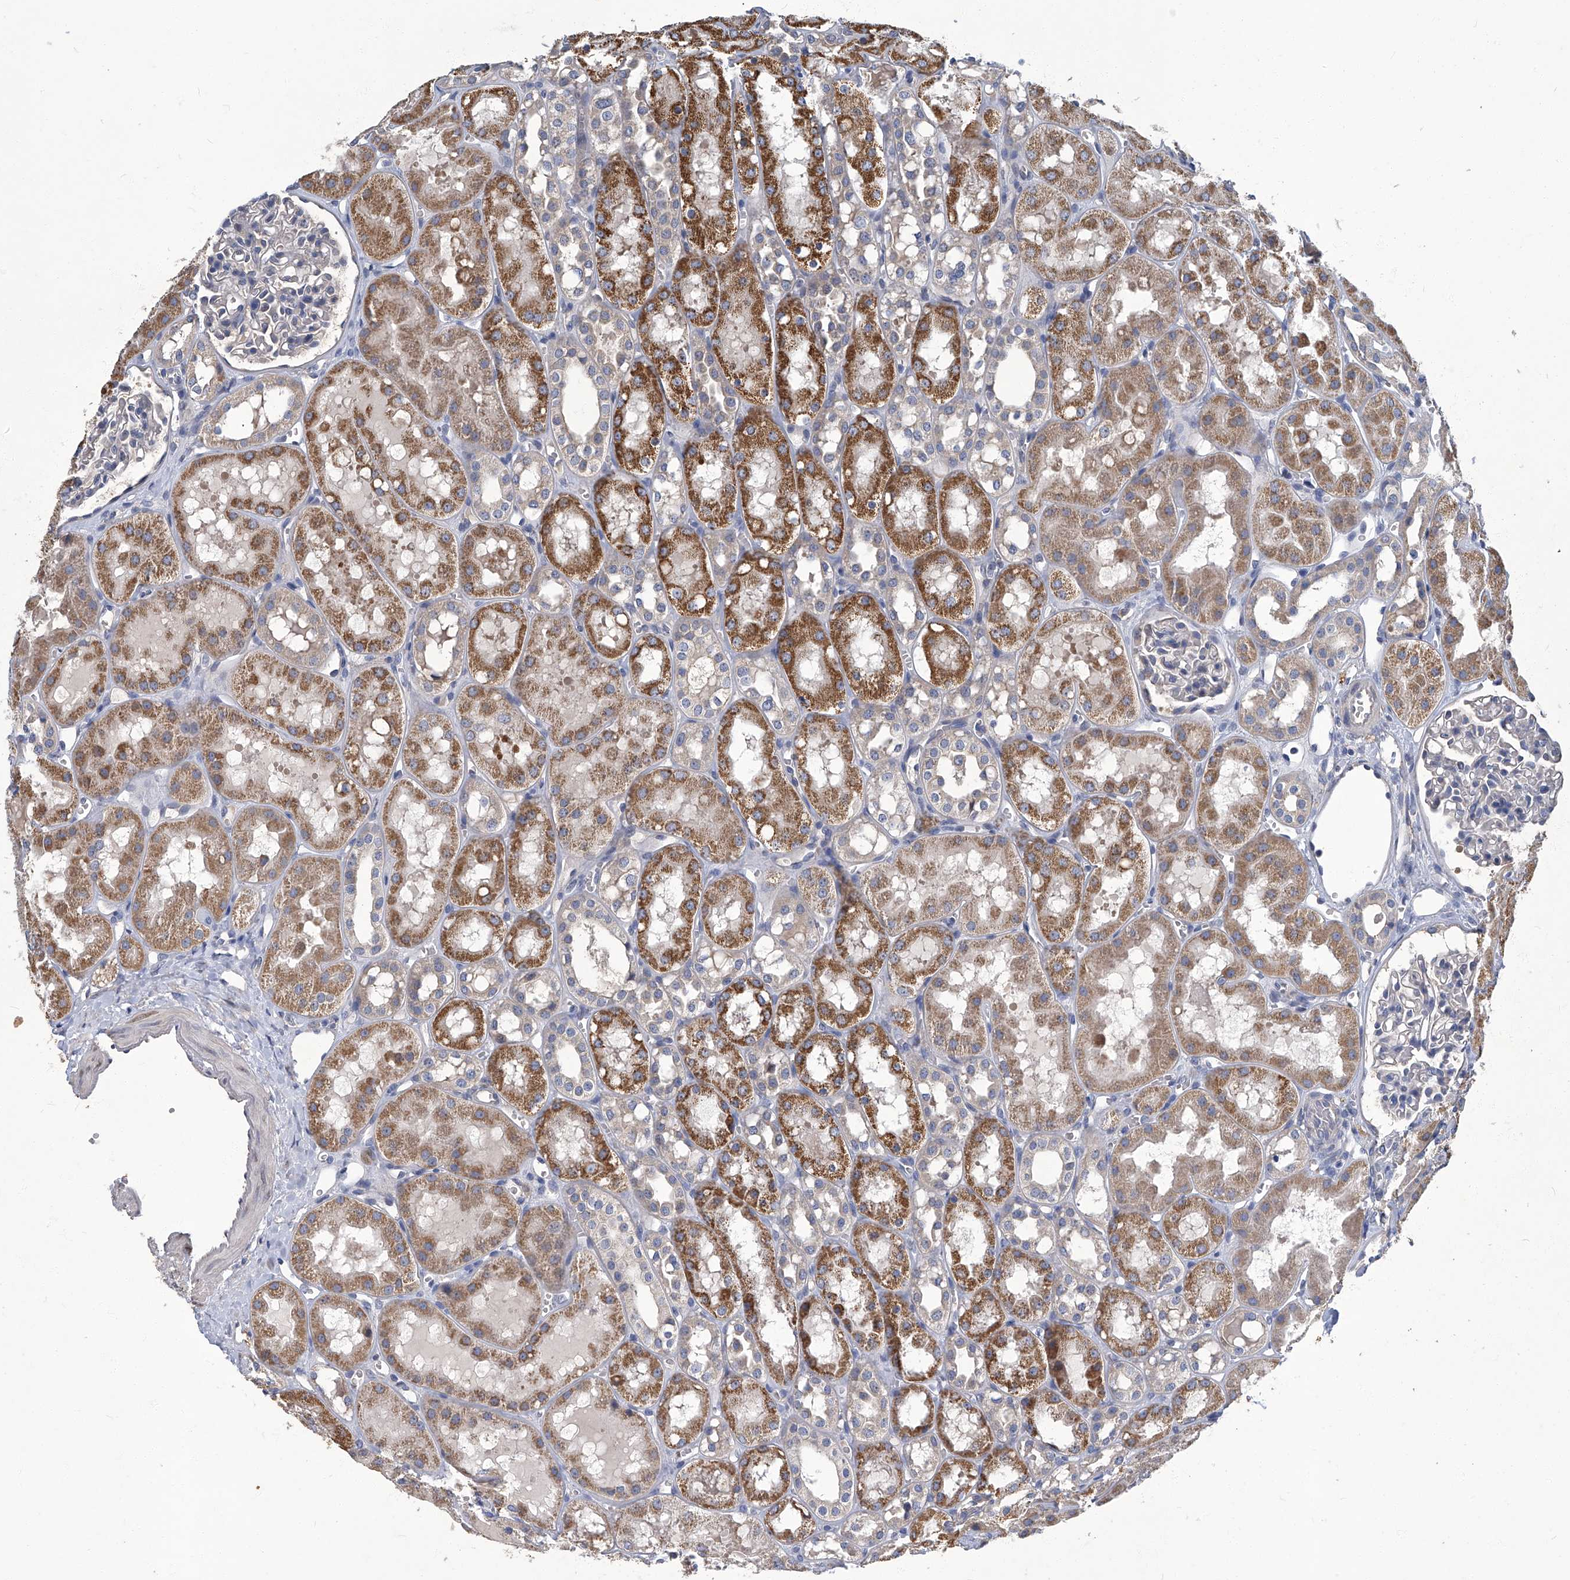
{"staining": {"intensity": "negative", "quantity": "none", "location": "none"}, "tissue": "kidney", "cell_type": "Cells in glomeruli", "image_type": "normal", "snomed": [{"axis": "morphology", "description": "Normal tissue, NOS"}, {"axis": "topography", "description": "Kidney"}], "caption": "This photomicrograph is of benign kidney stained with IHC to label a protein in brown with the nuclei are counter-stained blue. There is no positivity in cells in glomeruli. (Immunohistochemistry, brightfield microscopy, high magnification).", "gene": "TGFBR1", "patient": {"sex": "male", "age": 16}}